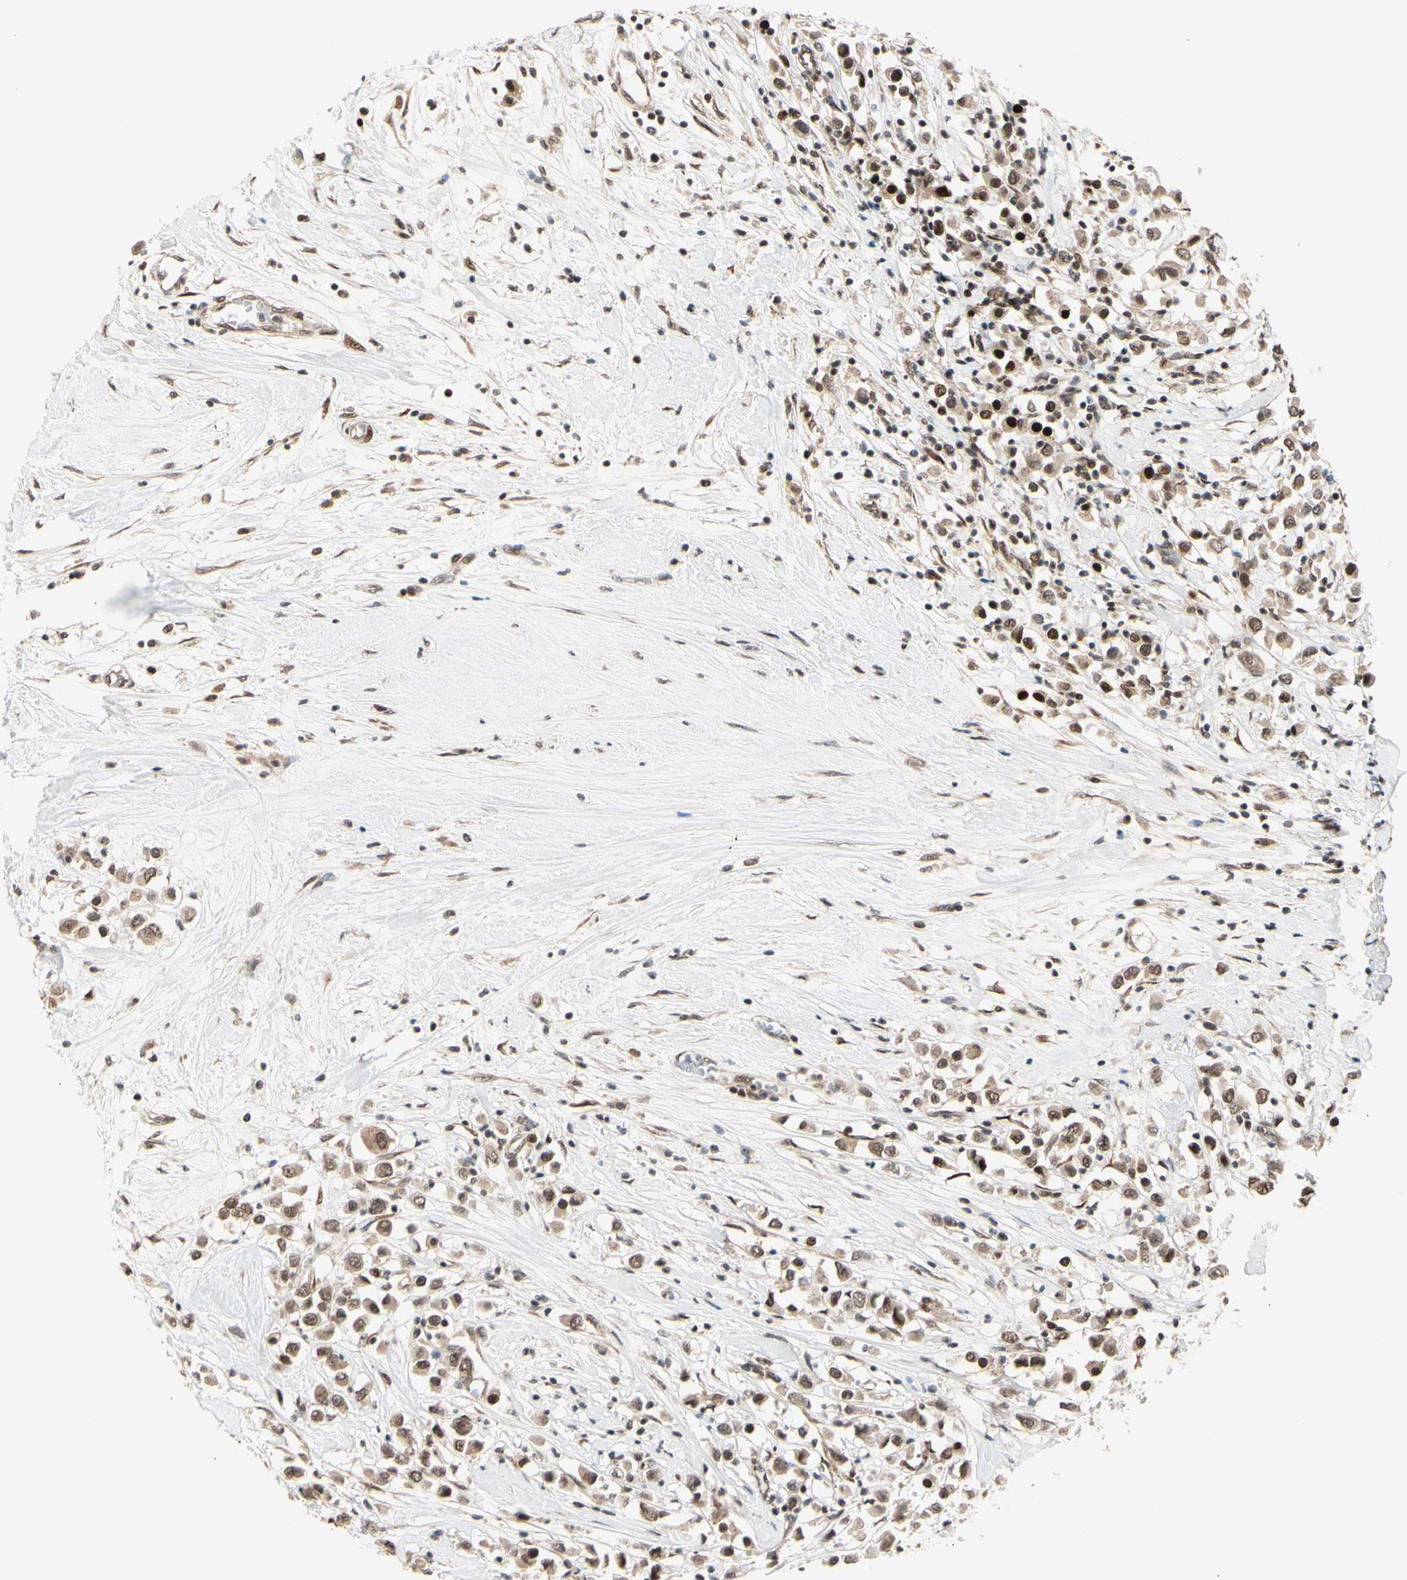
{"staining": {"intensity": "moderate", "quantity": ">75%", "location": "cytoplasmic/membranous,nuclear"}, "tissue": "breast cancer", "cell_type": "Tumor cells", "image_type": "cancer", "snomed": [{"axis": "morphology", "description": "Duct carcinoma"}, {"axis": "topography", "description": "Breast"}], "caption": "A medium amount of moderate cytoplasmic/membranous and nuclear expression is appreciated in approximately >75% of tumor cells in breast cancer tissue.", "gene": "BRMS1", "patient": {"sex": "female", "age": 61}}